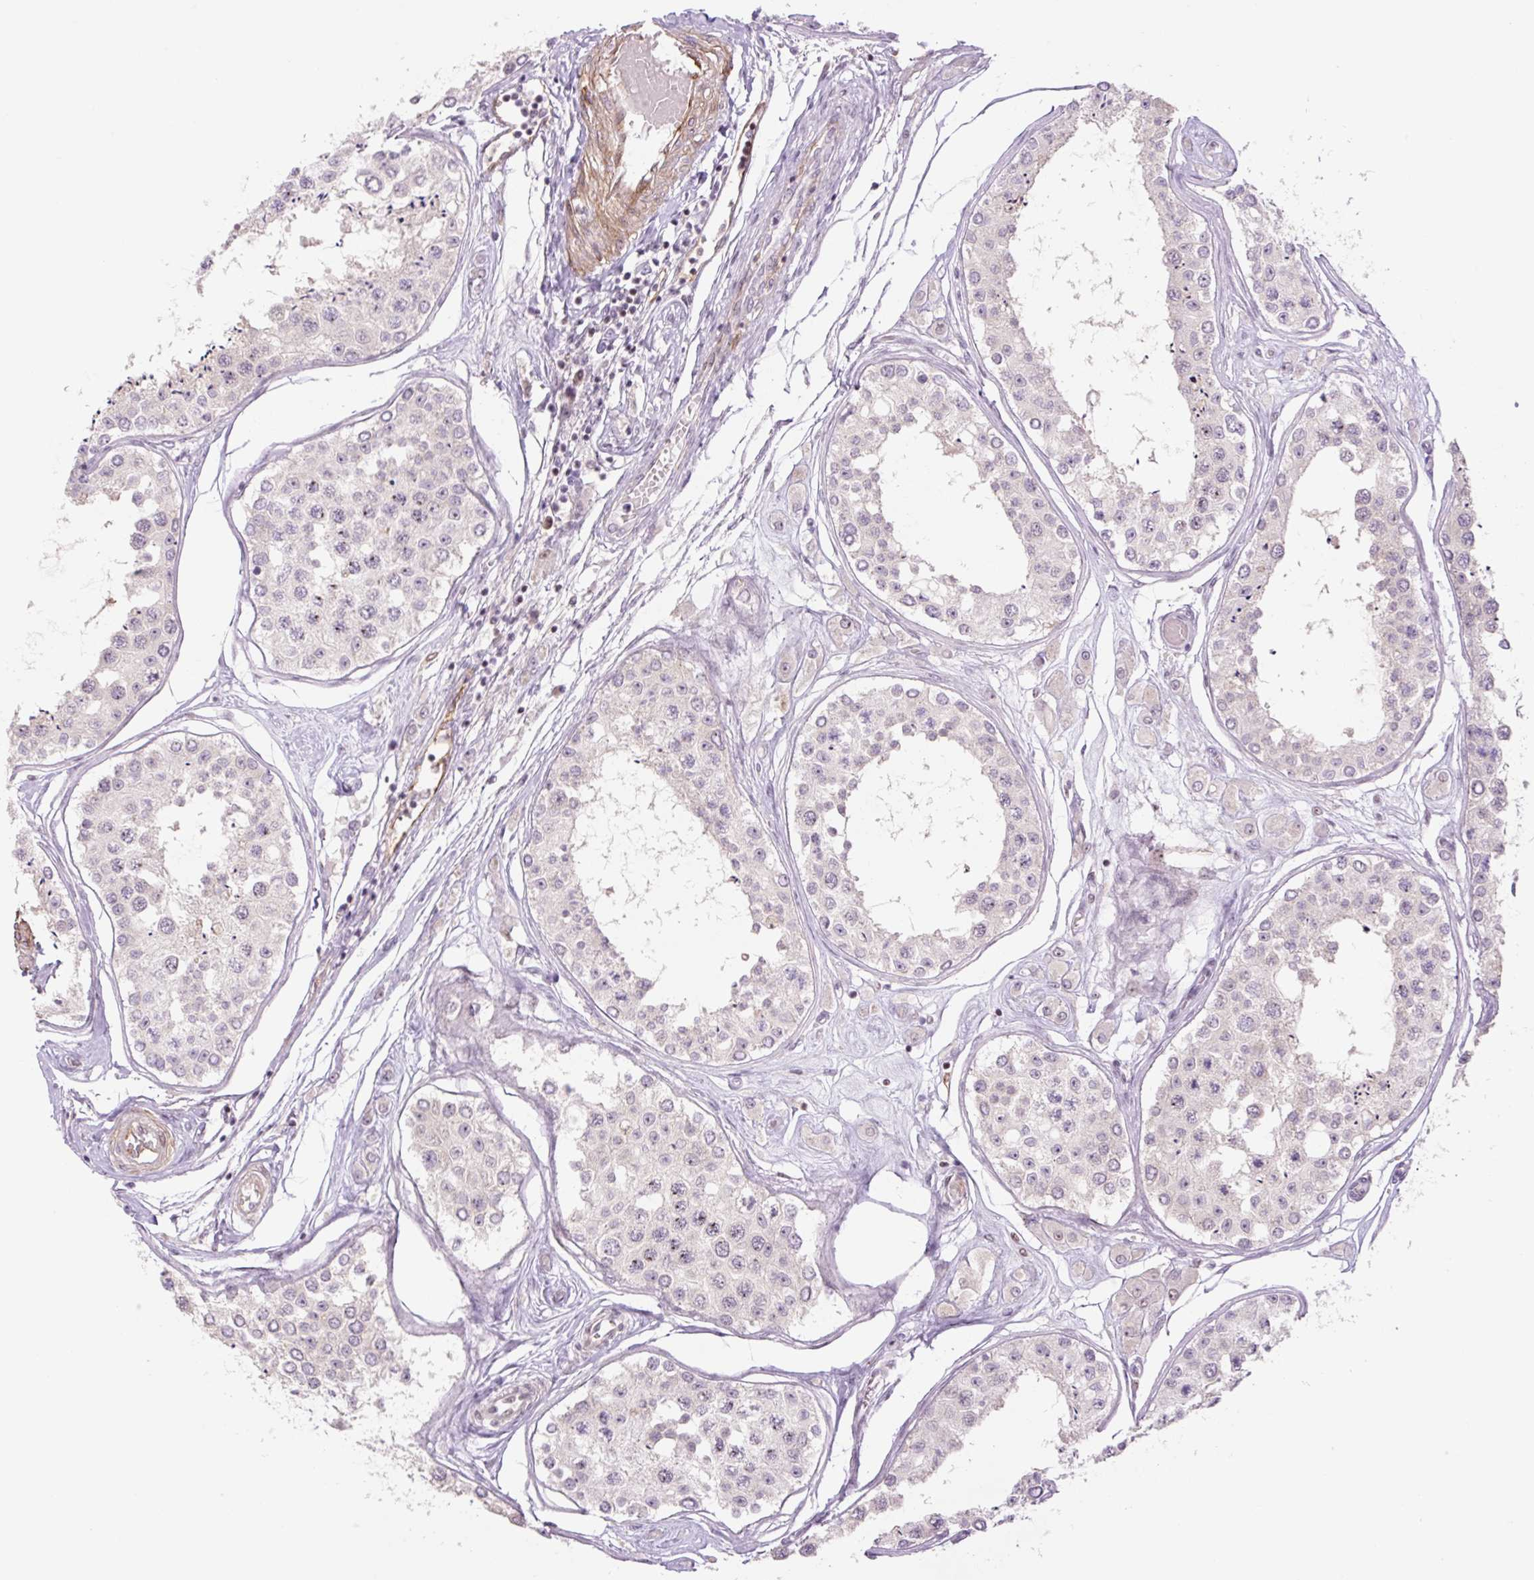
{"staining": {"intensity": "weak", "quantity": "<25%", "location": "nuclear"}, "tissue": "testis", "cell_type": "Cells in seminiferous ducts", "image_type": "normal", "snomed": [{"axis": "morphology", "description": "Normal tissue, NOS"}, {"axis": "topography", "description": "Testis"}], "caption": "An immunohistochemistry histopathology image of normal testis is shown. There is no staining in cells in seminiferous ducts of testis.", "gene": "ENSG00000268750", "patient": {"sex": "male", "age": 25}}